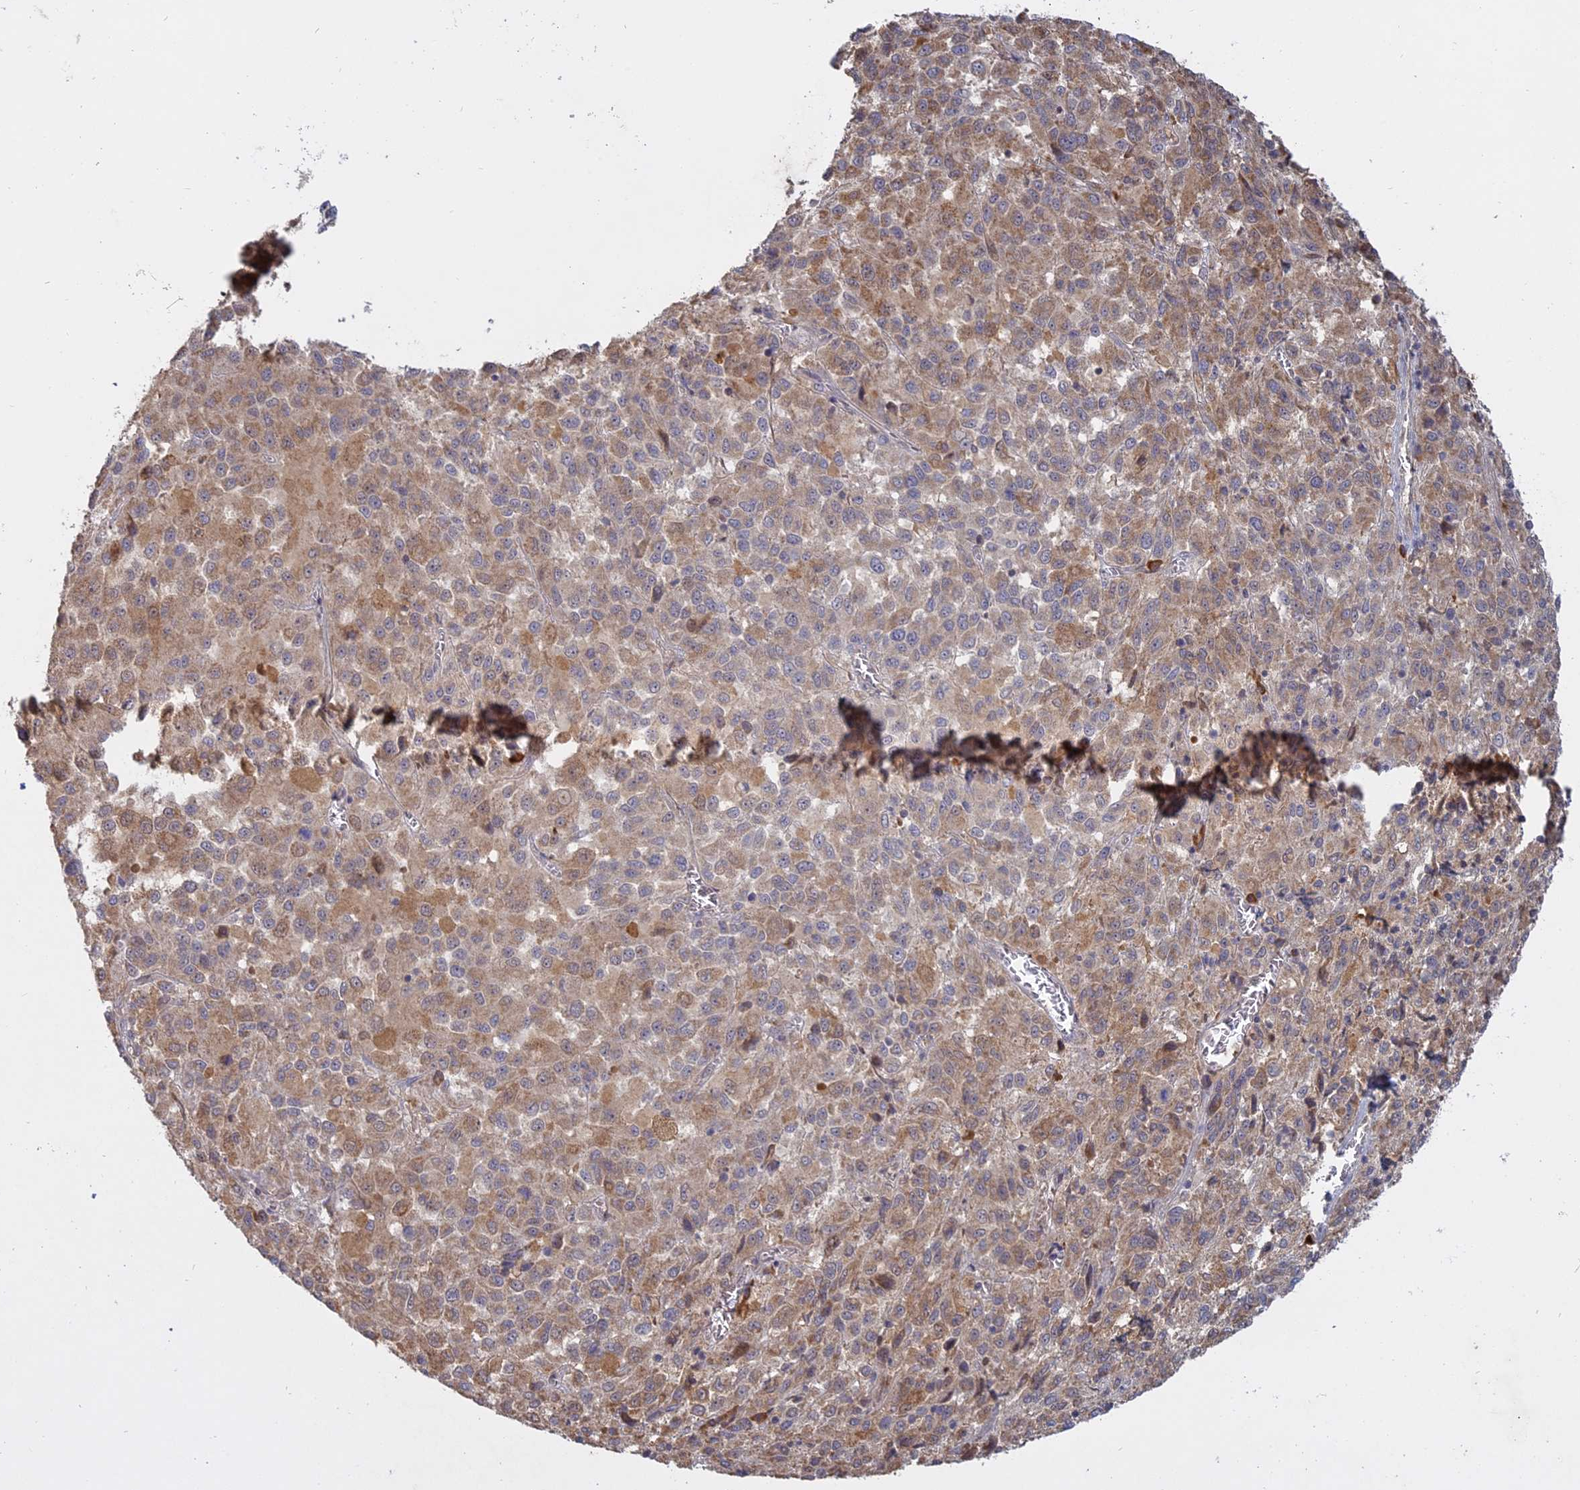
{"staining": {"intensity": "weak", "quantity": "25%-75%", "location": "cytoplasmic/membranous"}, "tissue": "melanoma", "cell_type": "Tumor cells", "image_type": "cancer", "snomed": [{"axis": "morphology", "description": "Malignant melanoma, Metastatic site"}, {"axis": "topography", "description": "Lung"}], "caption": "The histopathology image demonstrates a brown stain indicating the presence of a protein in the cytoplasmic/membranous of tumor cells in malignant melanoma (metastatic site).", "gene": "TMEM208", "patient": {"sex": "male", "age": 64}}